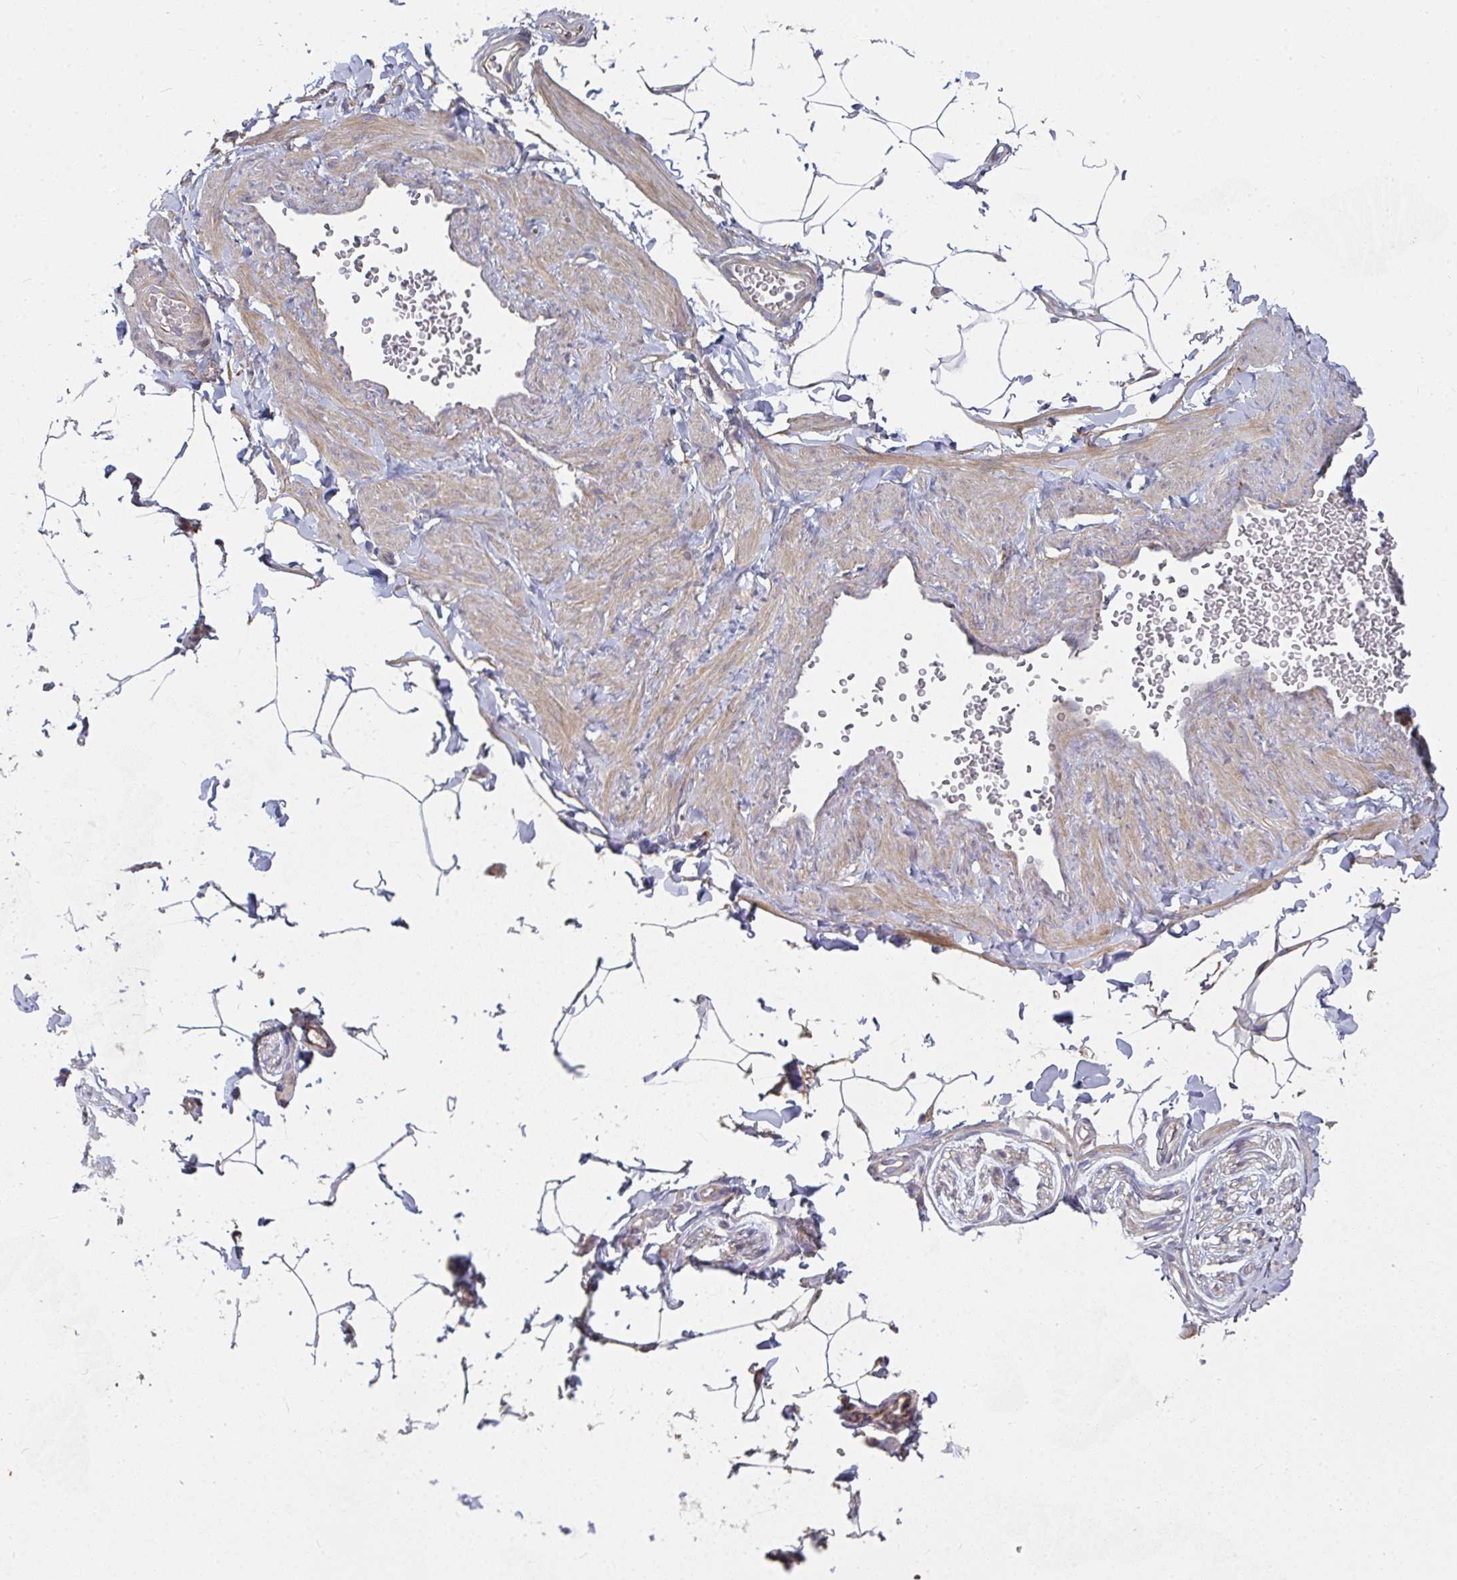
{"staining": {"intensity": "negative", "quantity": "none", "location": "none"}, "tissue": "adipose tissue", "cell_type": "Adipocytes", "image_type": "normal", "snomed": [{"axis": "morphology", "description": "Normal tissue, NOS"}, {"axis": "topography", "description": "Soft tissue"}, {"axis": "topography", "description": "Adipose tissue"}, {"axis": "topography", "description": "Vascular tissue"}, {"axis": "topography", "description": "Peripheral nerve tissue"}], "caption": "Adipose tissue was stained to show a protein in brown. There is no significant staining in adipocytes. The staining was performed using DAB (3,3'-diaminobenzidine) to visualize the protein expression in brown, while the nuclei were stained in blue with hematoxylin (Magnification: 20x).", "gene": "RHEBL1", "patient": {"sex": "male", "age": 29}}